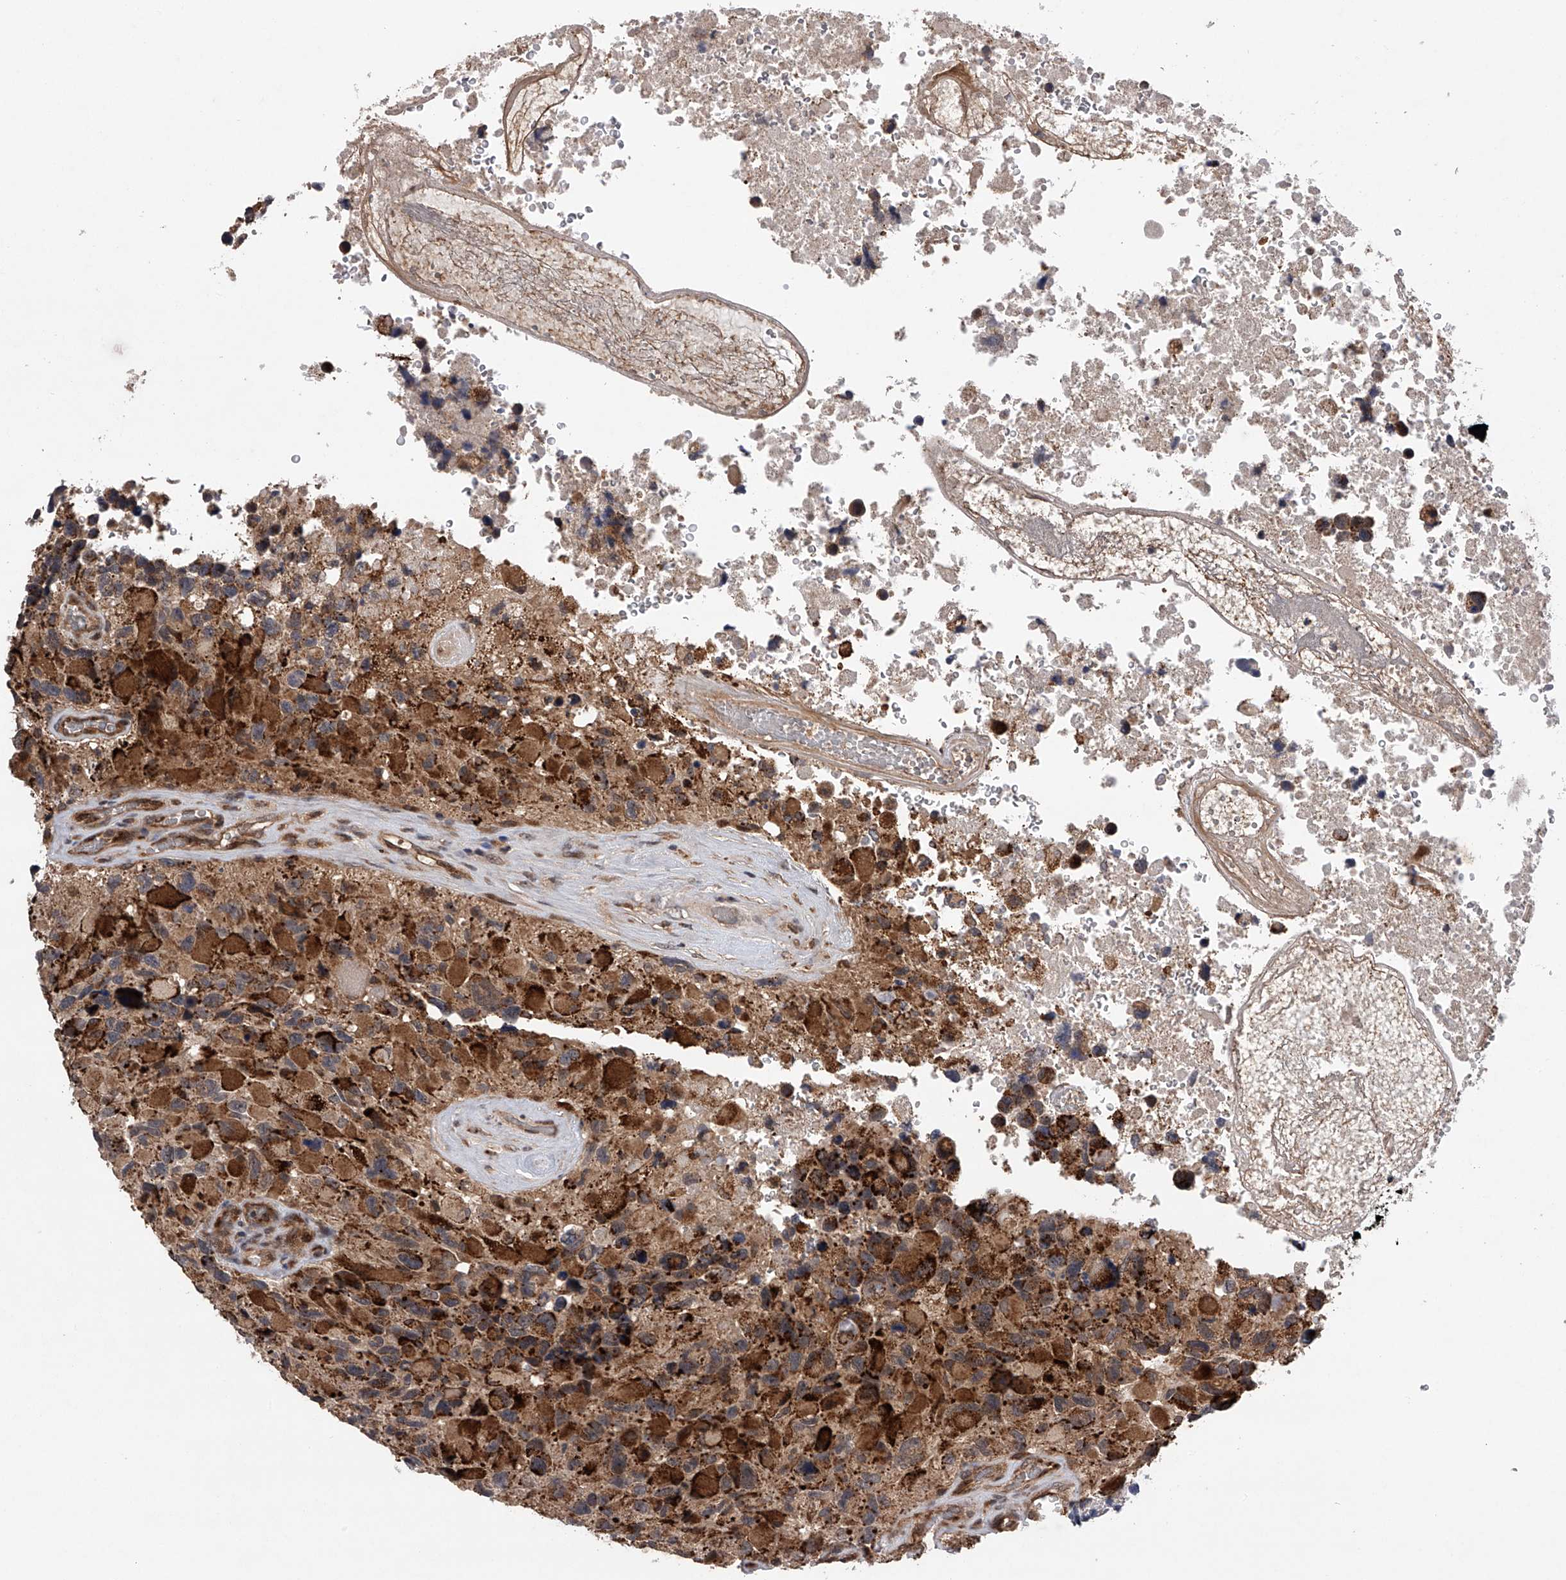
{"staining": {"intensity": "moderate", "quantity": ">75%", "location": "cytoplasmic/membranous"}, "tissue": "glioma", "cell_type": "Tumor cells", "image_type": "cancer", "snomed": [{"axis": "morphology", "description": "Glioma, malignant, High grade"}, {"axis": "topography", "description": "Brain"}], "caption": "There is medium levels of moderate cytoplasmic/membranous expression in tumor cells of malignant high-grade glioma, as demonstrated by immunohistochemical staining (brown color).", "gene": "MAP3K11", "patient": {"sex": "male", "age": 69}}